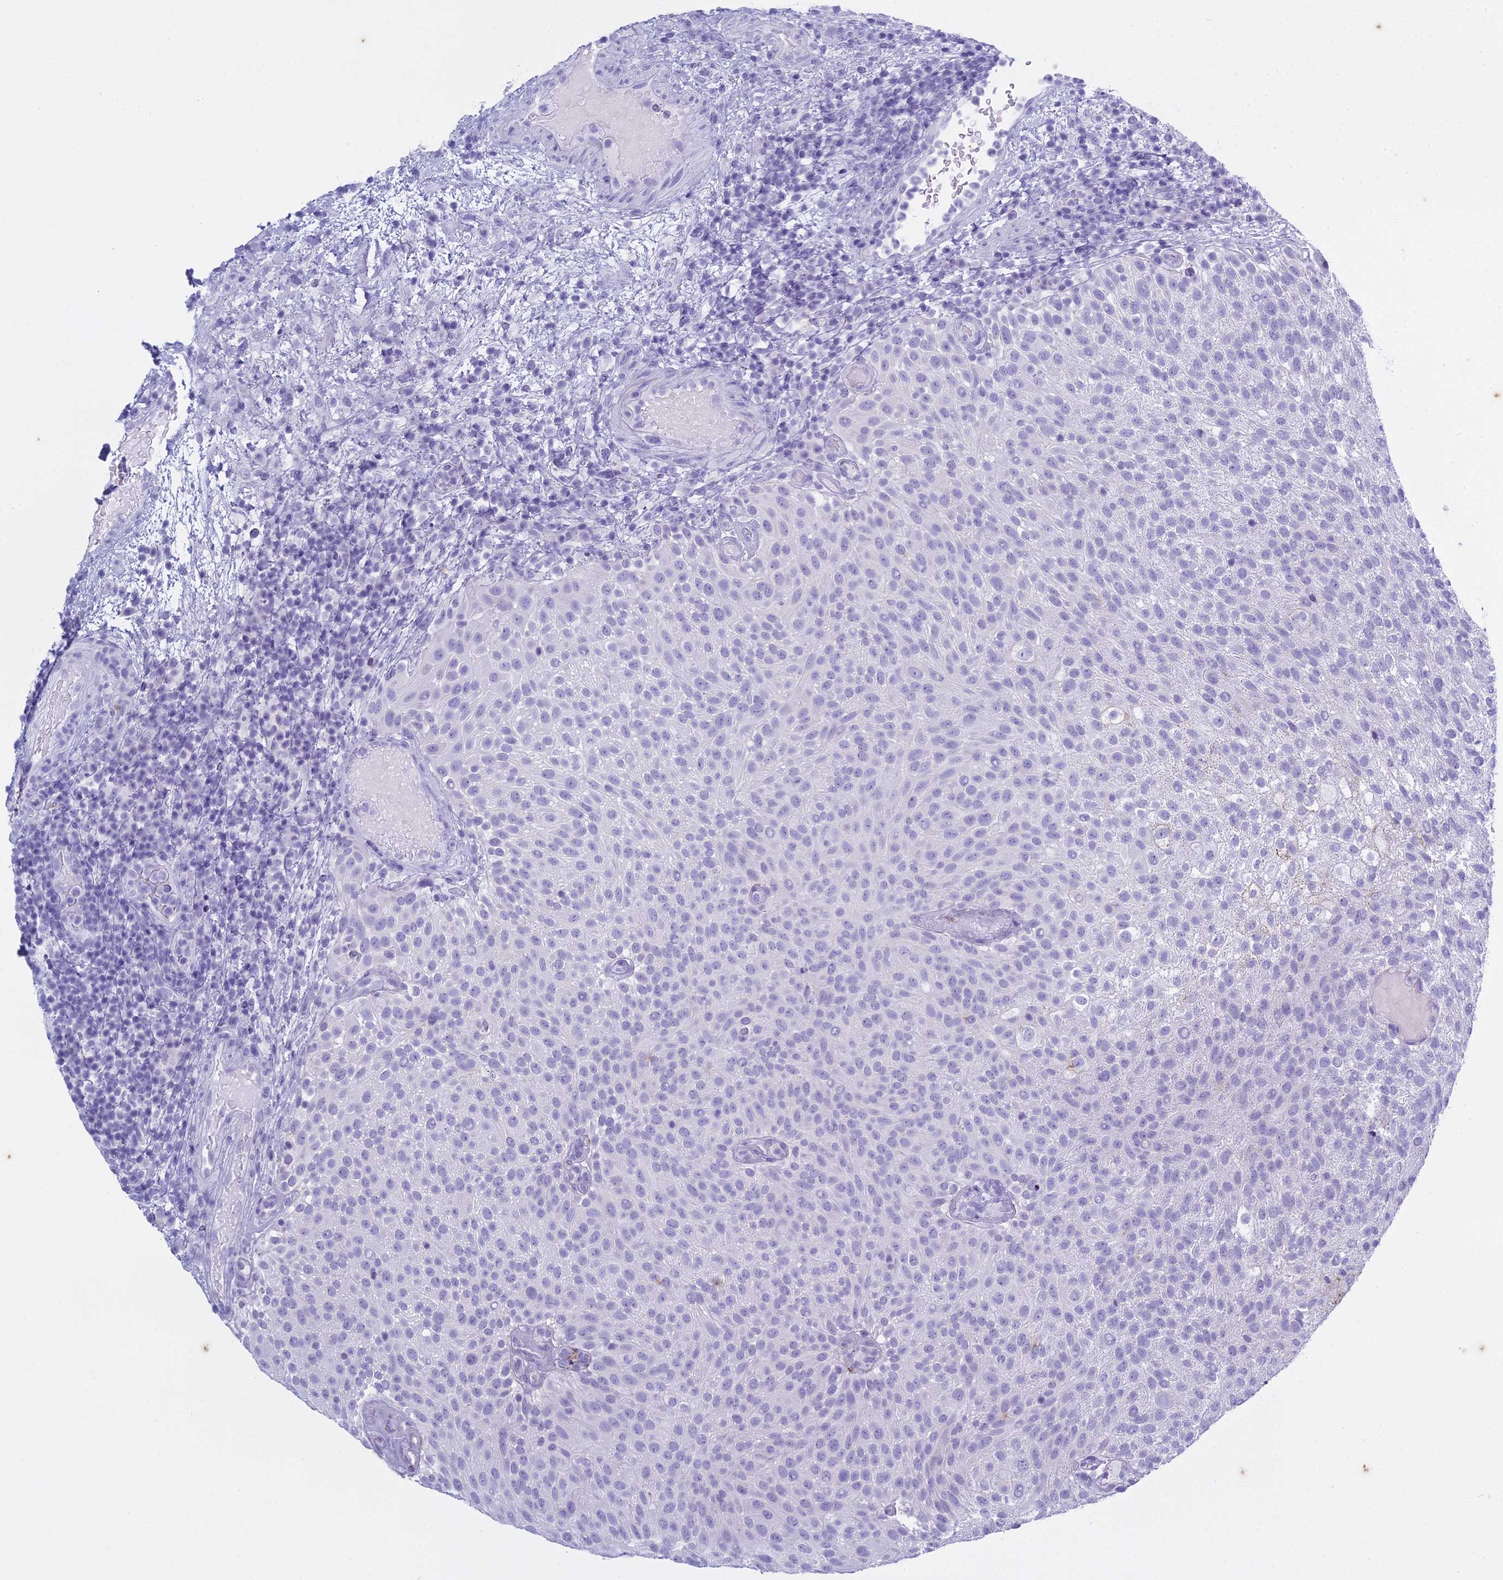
{"staining": {"intensity": "negative", "quantity": "none", "location": "none"}, "tissue": "urothelial cancer", "cell_type": "Tumor cells", "image_type": "cancer", "snomed": [{"axis": "morphology", "description": "Urothelial carcinoma, Low grade"}, {"axis": "topography", "description": "Urinary bladder"}], "caption": "High power microscopy histopathology image of an immunohistochemistry histopathology image of urothelial cancer, revealing no significant expression in tumor cells. (DAB immunohistochemistry, high magnification).", "gene": "HMGB4", "patient": {"sex": "male", "age": 78}}